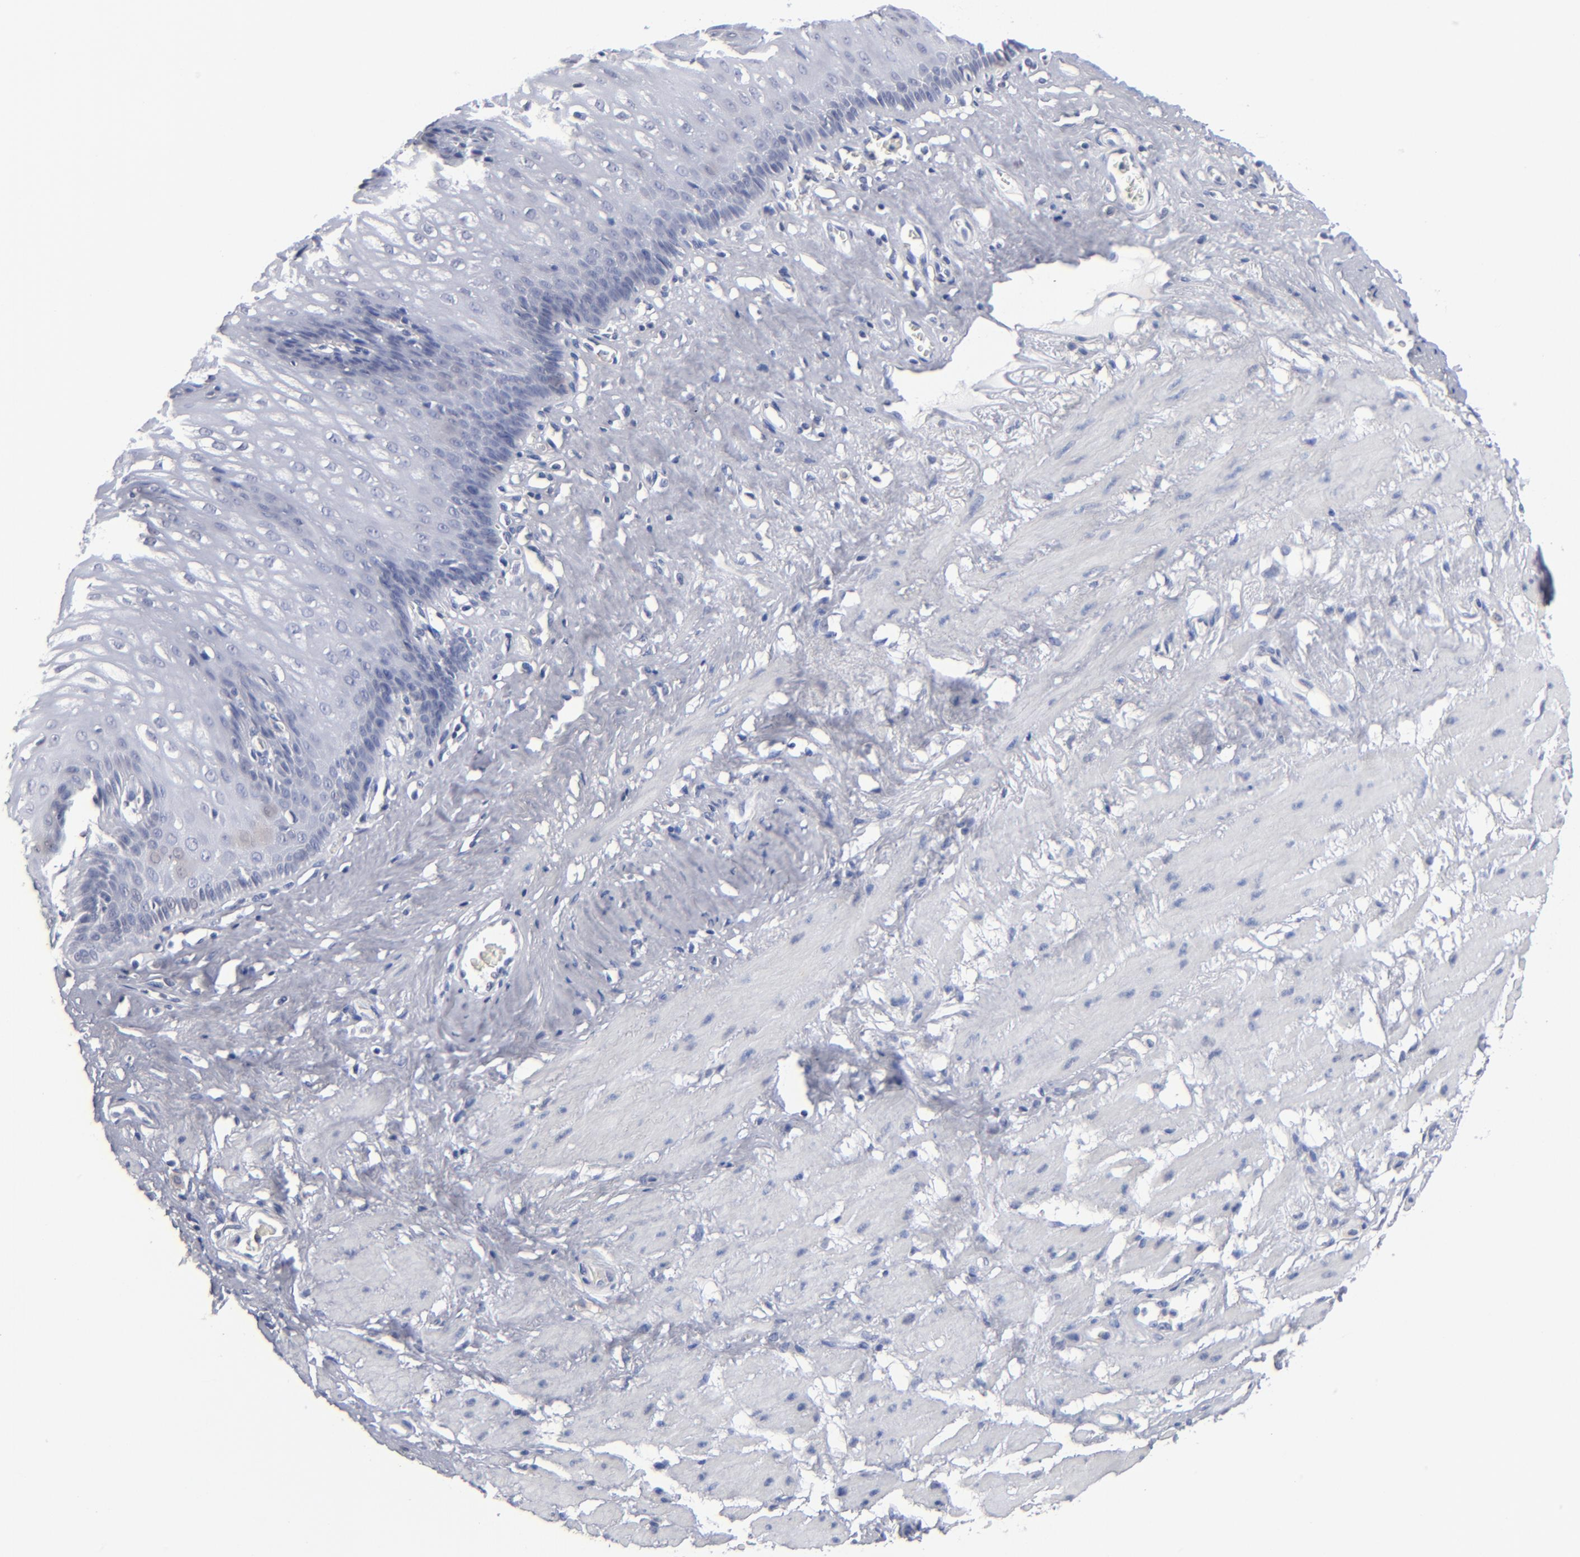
{"staining": {"intensity": "negative", "quantity": "none", "location": "none"}, "tissue": "esophagus", "cell_type": "Squamous epithelial cells", "image_type": "normal", "snomed": [{"axis": "morphology", "description": "Normal tissue, NOS"}, {"axis": "topography", "description": "Esophagus"}], "caption": "Image shows no protein positivity in squamous epithelial cells of benign esophagus. The staining was performed using DAB (3,3'-diaminobenzidine) to visualize the protein expression in brown, while the nuclei were stained in blue with hematoxylin (Magnification: 20x).", "gene": "RPH3A", "patient": {"sex": "female", "age": 70}}